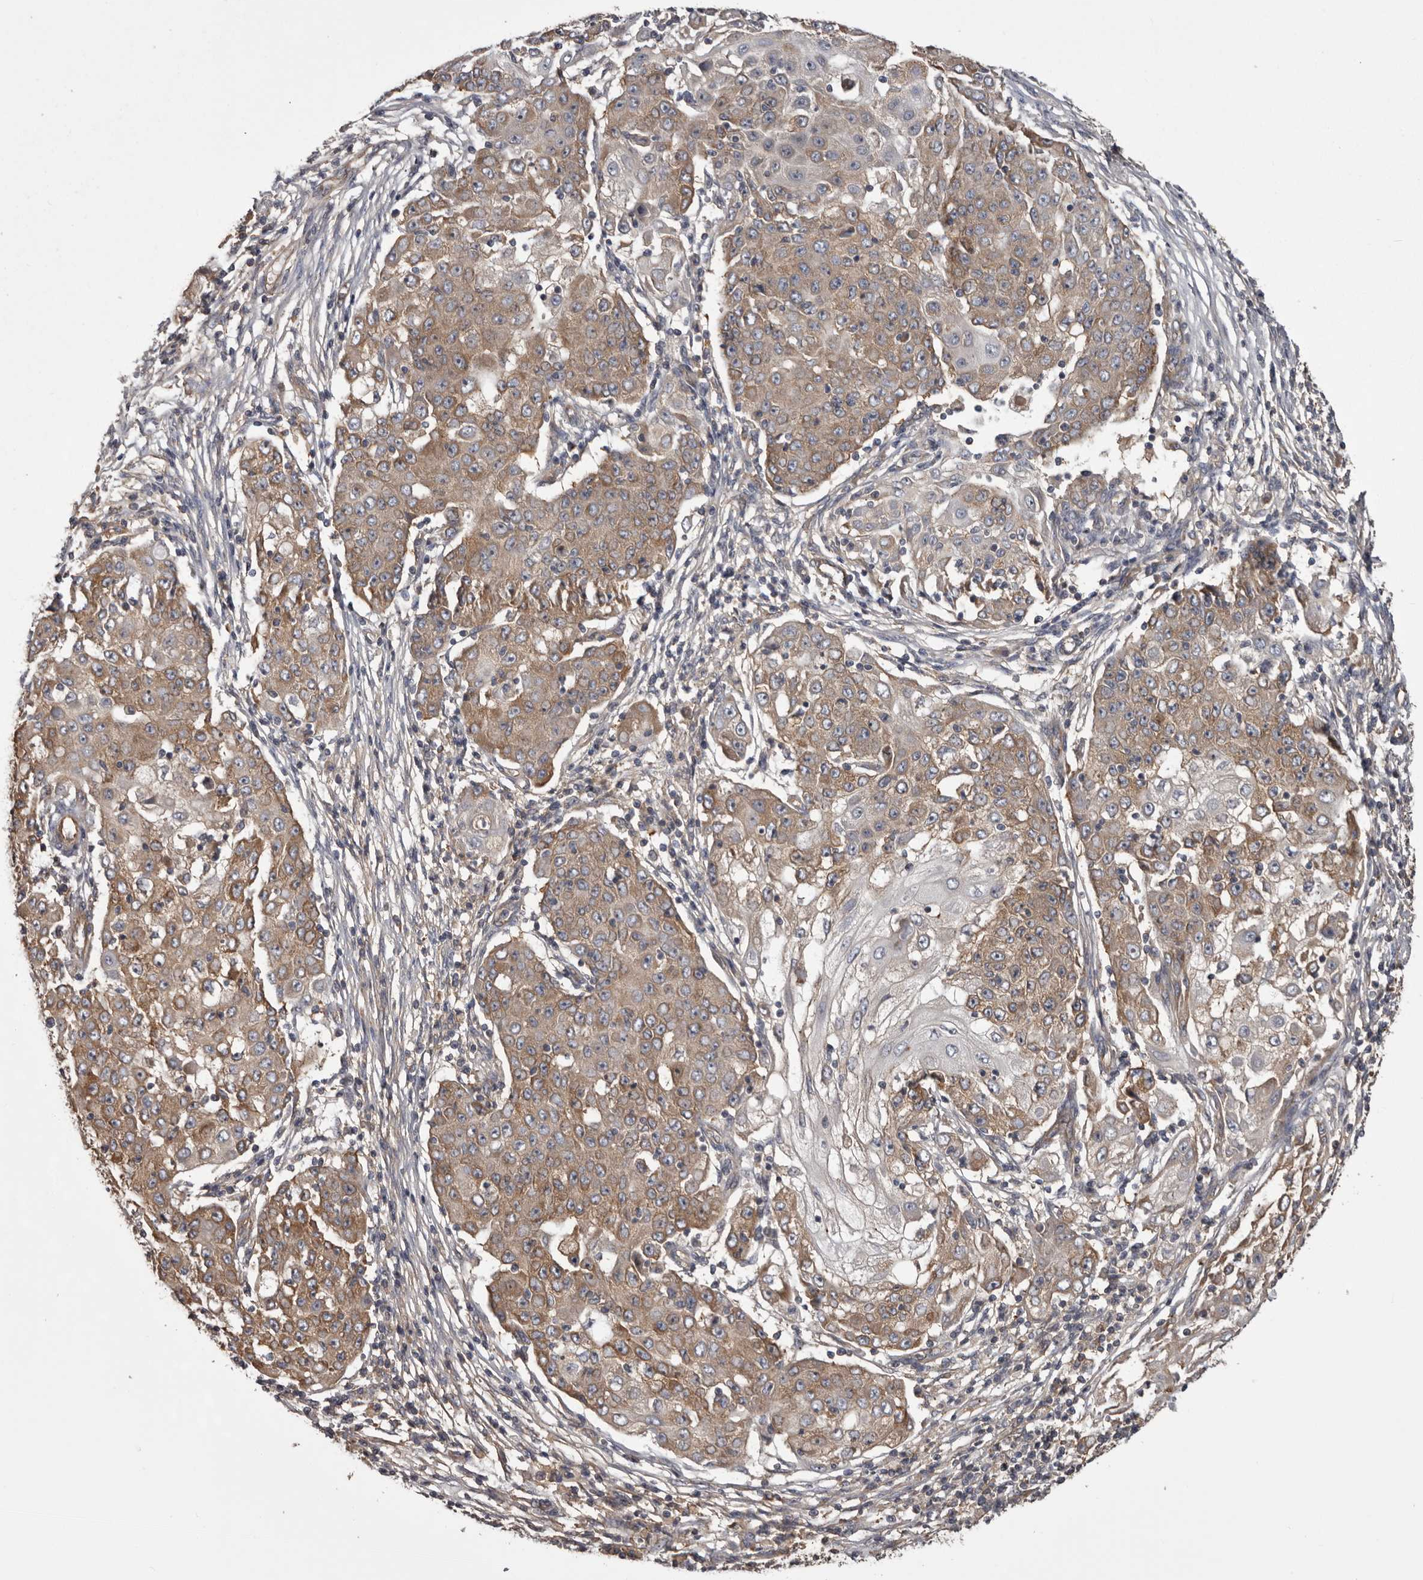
{"staining": {"intensity": "weak", "quantity": ">75%", "location": "cytoplasmic/membranous"}, "tissue": "ovarian cancer", "cell_type": "Tumor cells", "image_type": "cancer", "snomed": [{"axis": "morphology", "description": "Carcinoma, endometroid"}, {"axis": "topography", "description": "Ovary"}], "caption": "Immunohistochemical staining of ovarian endometroid carcinoma displays low levels of weak cytoplasmic/membranous protein expression in about >75% of tumor cells.", "gene": "DARS1", "patient": {"sex": "female", "age": 42}}